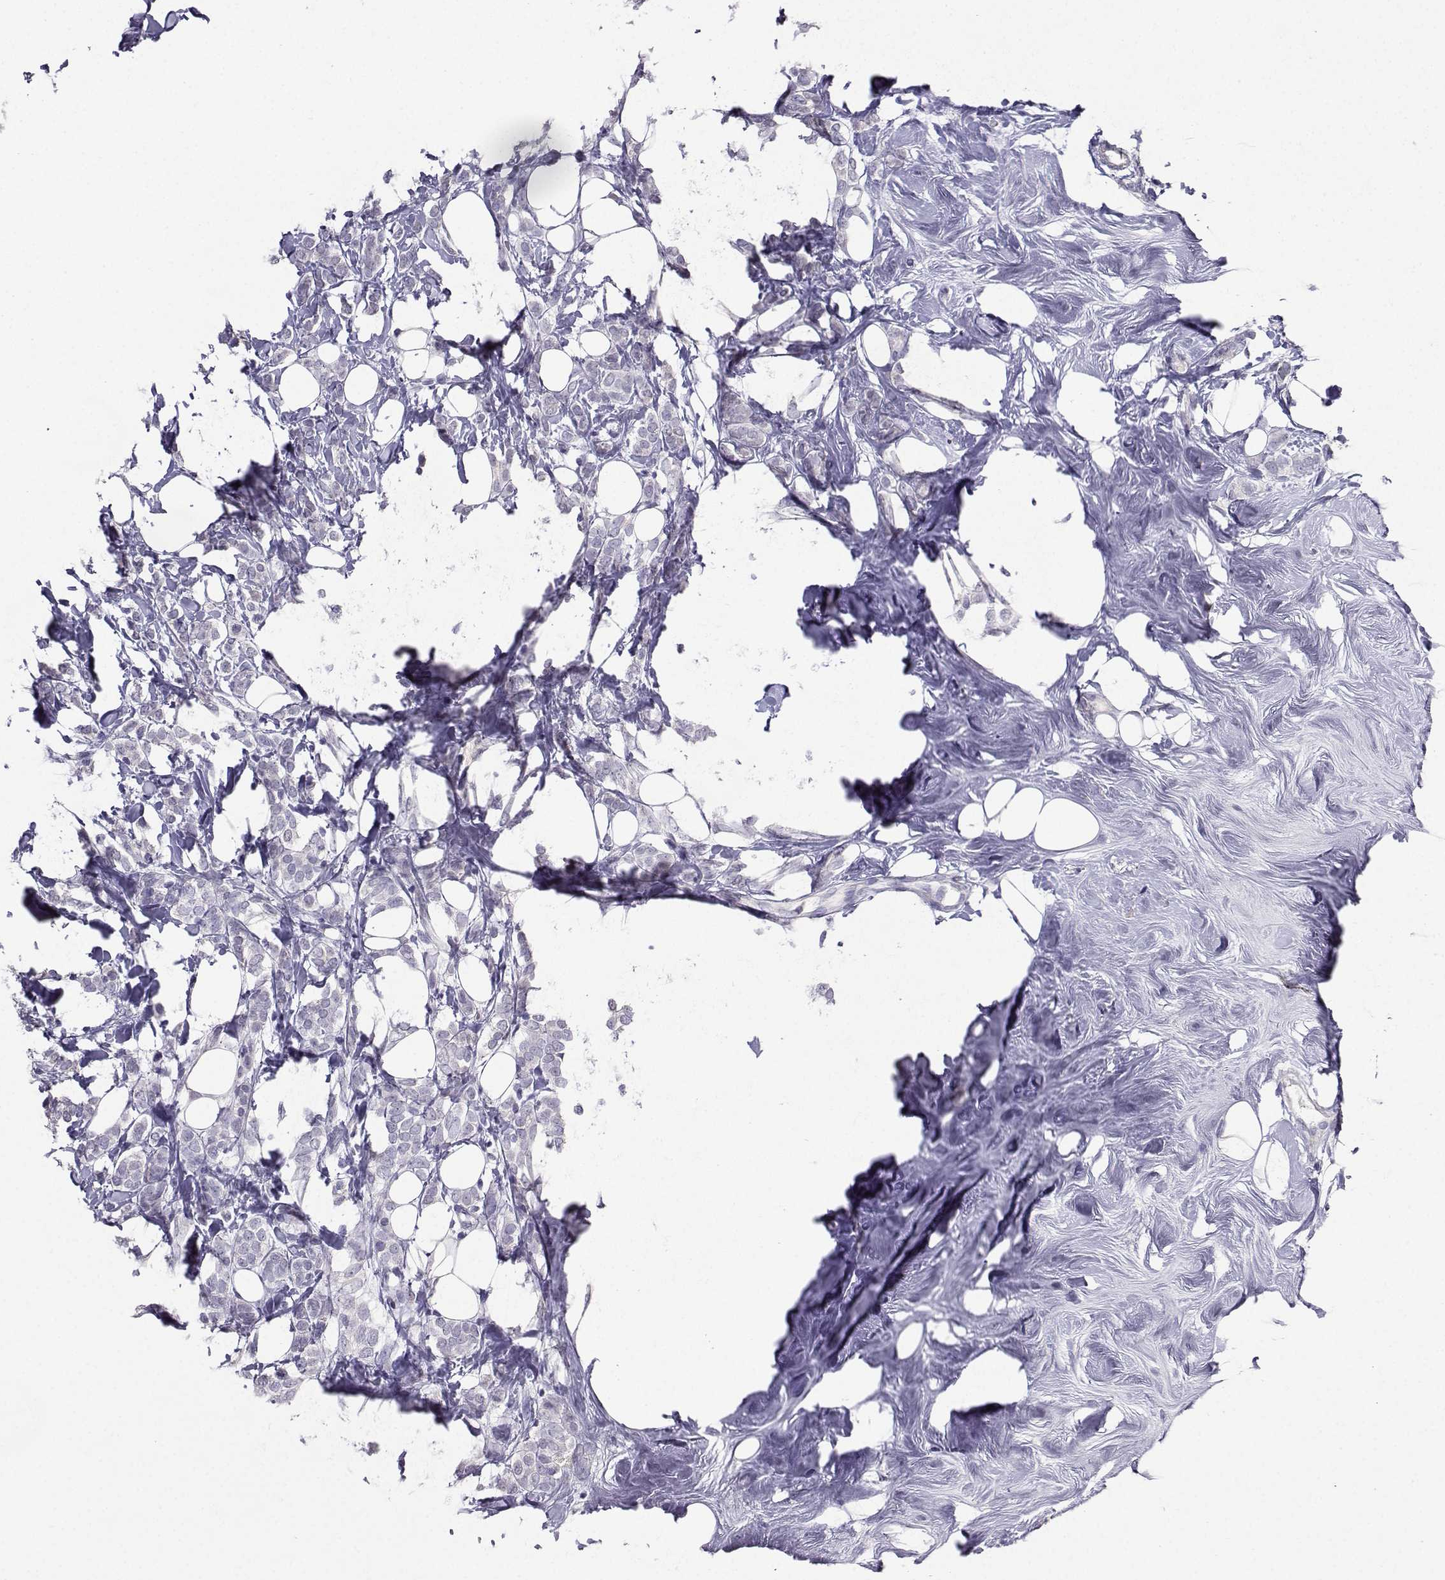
{"staining": {"intensity": "negative", "quantity": "none", "location": "none"}, "tissue": "breast cancer", "cell_type": "Tumor cells", "image_type": "cancer", "snomed": [{"axis": "morphology", "description": "Lobular carcinoma"}, {"axis": "topography", "description": "Breast"}], "caption": "Tumor cells are negative for protein expression in human breast cancer (lobular carcinoma).", "gene": "CARTPT", "patient": {"sex": "female", "age": 49}}